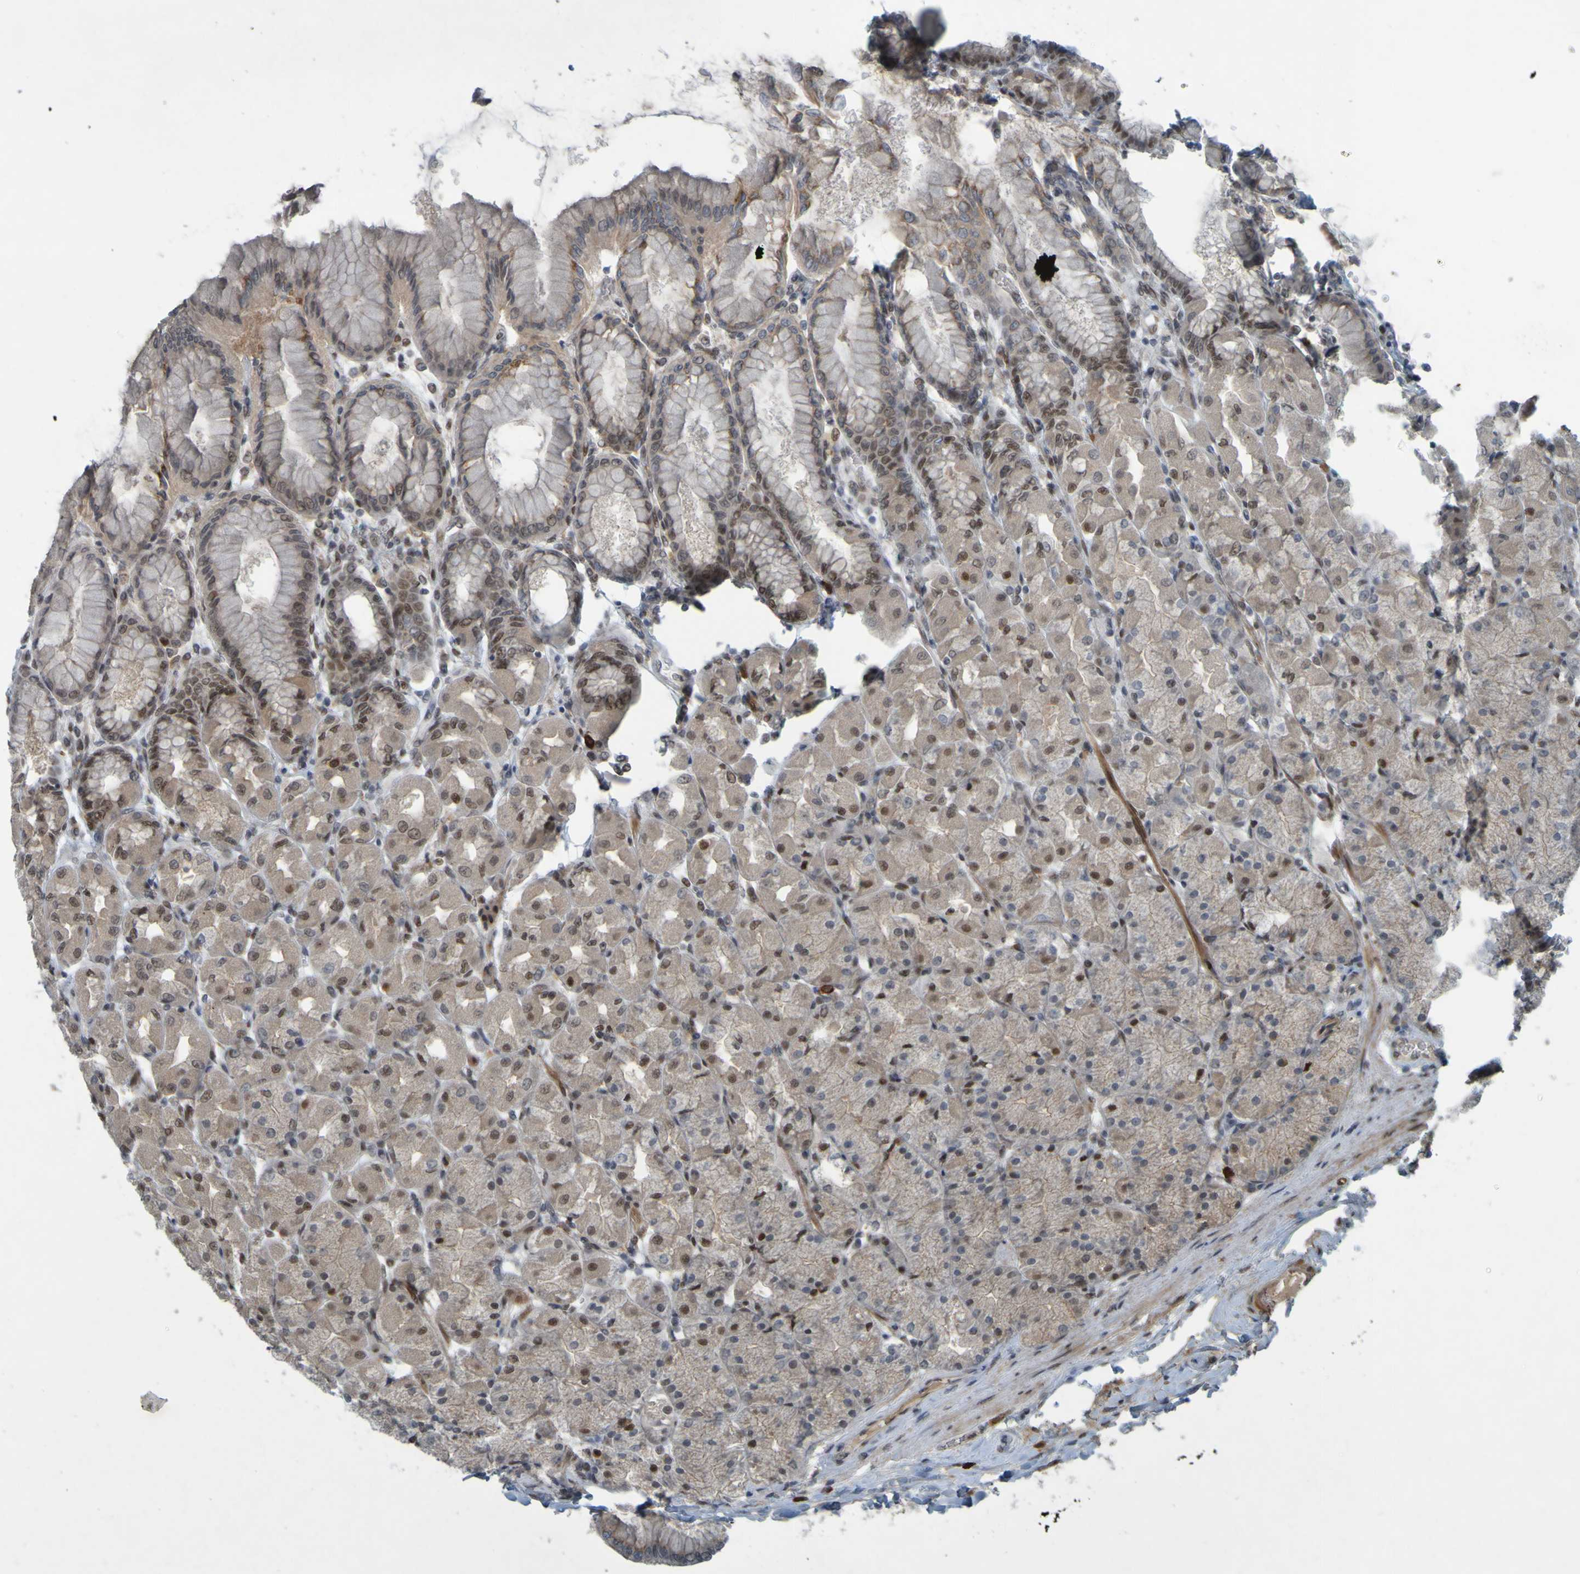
{"staining": {"intensity": "moderate", "quantity": ">75%", "location": "cytoplasmic/membranous,nuclear"}, "tissue": "stomach", "cell_type": "Glandular cells", "image_type": "normal", "snomed": [{"axis": "morphology", "description": "Normal tissue, NOS"}, {"axis": "topography", "description": "Stomach, upper"}], "caption": "Immunohistochemistry image of unremarkable stomach: stomach stained using IHC exhibits medium levels of moderate protein expression localized specifically in the cytoplasmic/membranous,nuclear of glandular cells, appearing as a cytoplasmic/membranous,nuclear brown color.", "gene": "MCPH1", "patient": {"sex": "female", "age": 56}}